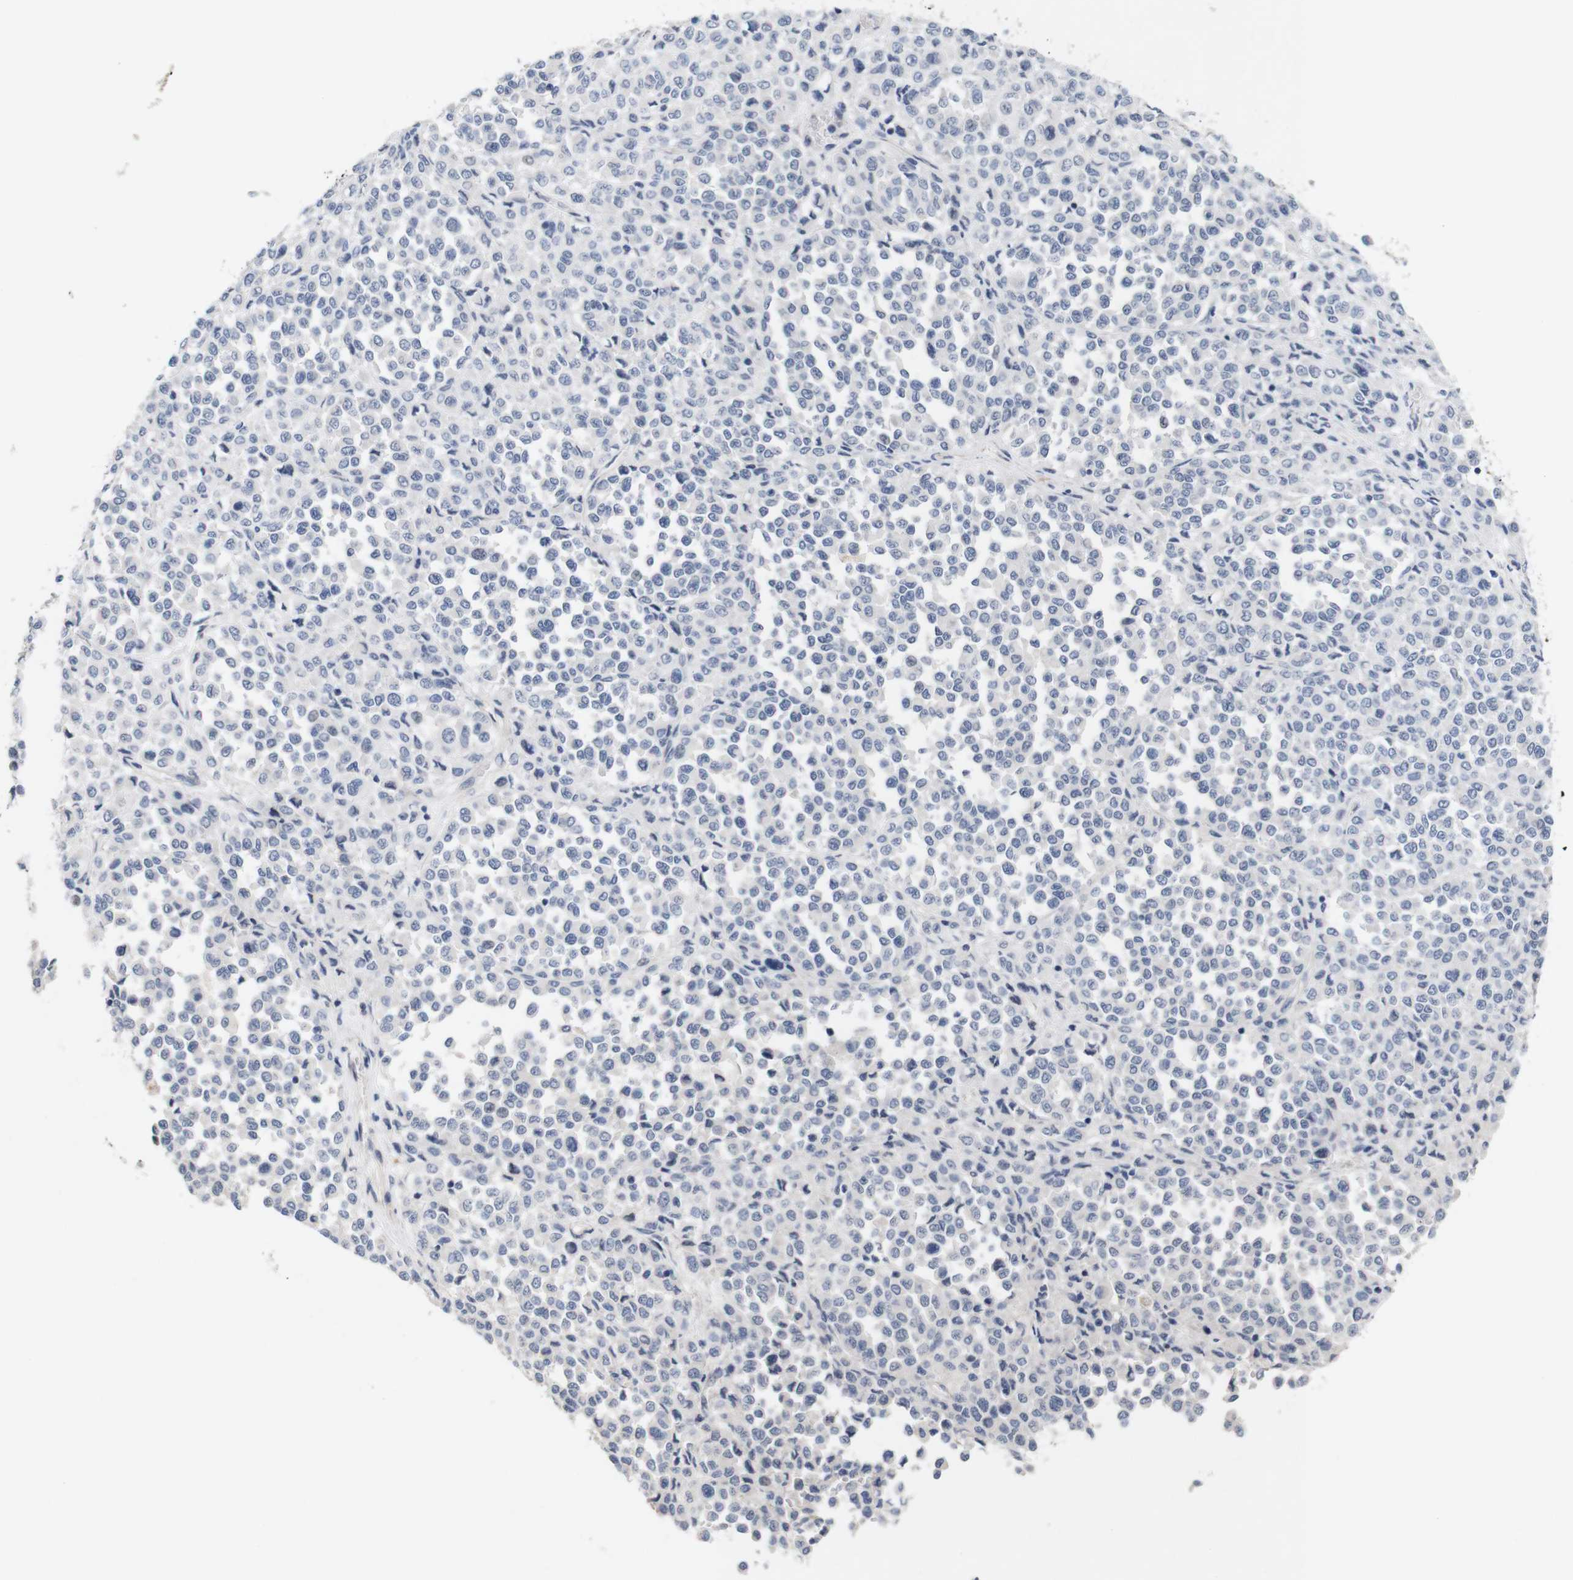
{"staining": {"intensity": "negative", "quantity": "none", "location": "none"}, "tissue": "melanoma", "cell_type": "Tumor cells", "image_type": "cancer", "snomed": [{"axis": "morphology", "description": "Malignant melanoma, Metastatic site"}, {"axis": "topography", "description": "Pancreas"}], "caption": "This is a micrograph of immunohistochemistry staining of melanoma, which shows no staining in tumor cells.", "gene": "CYB561", "patient": {"sex": "female", "age": 30}}